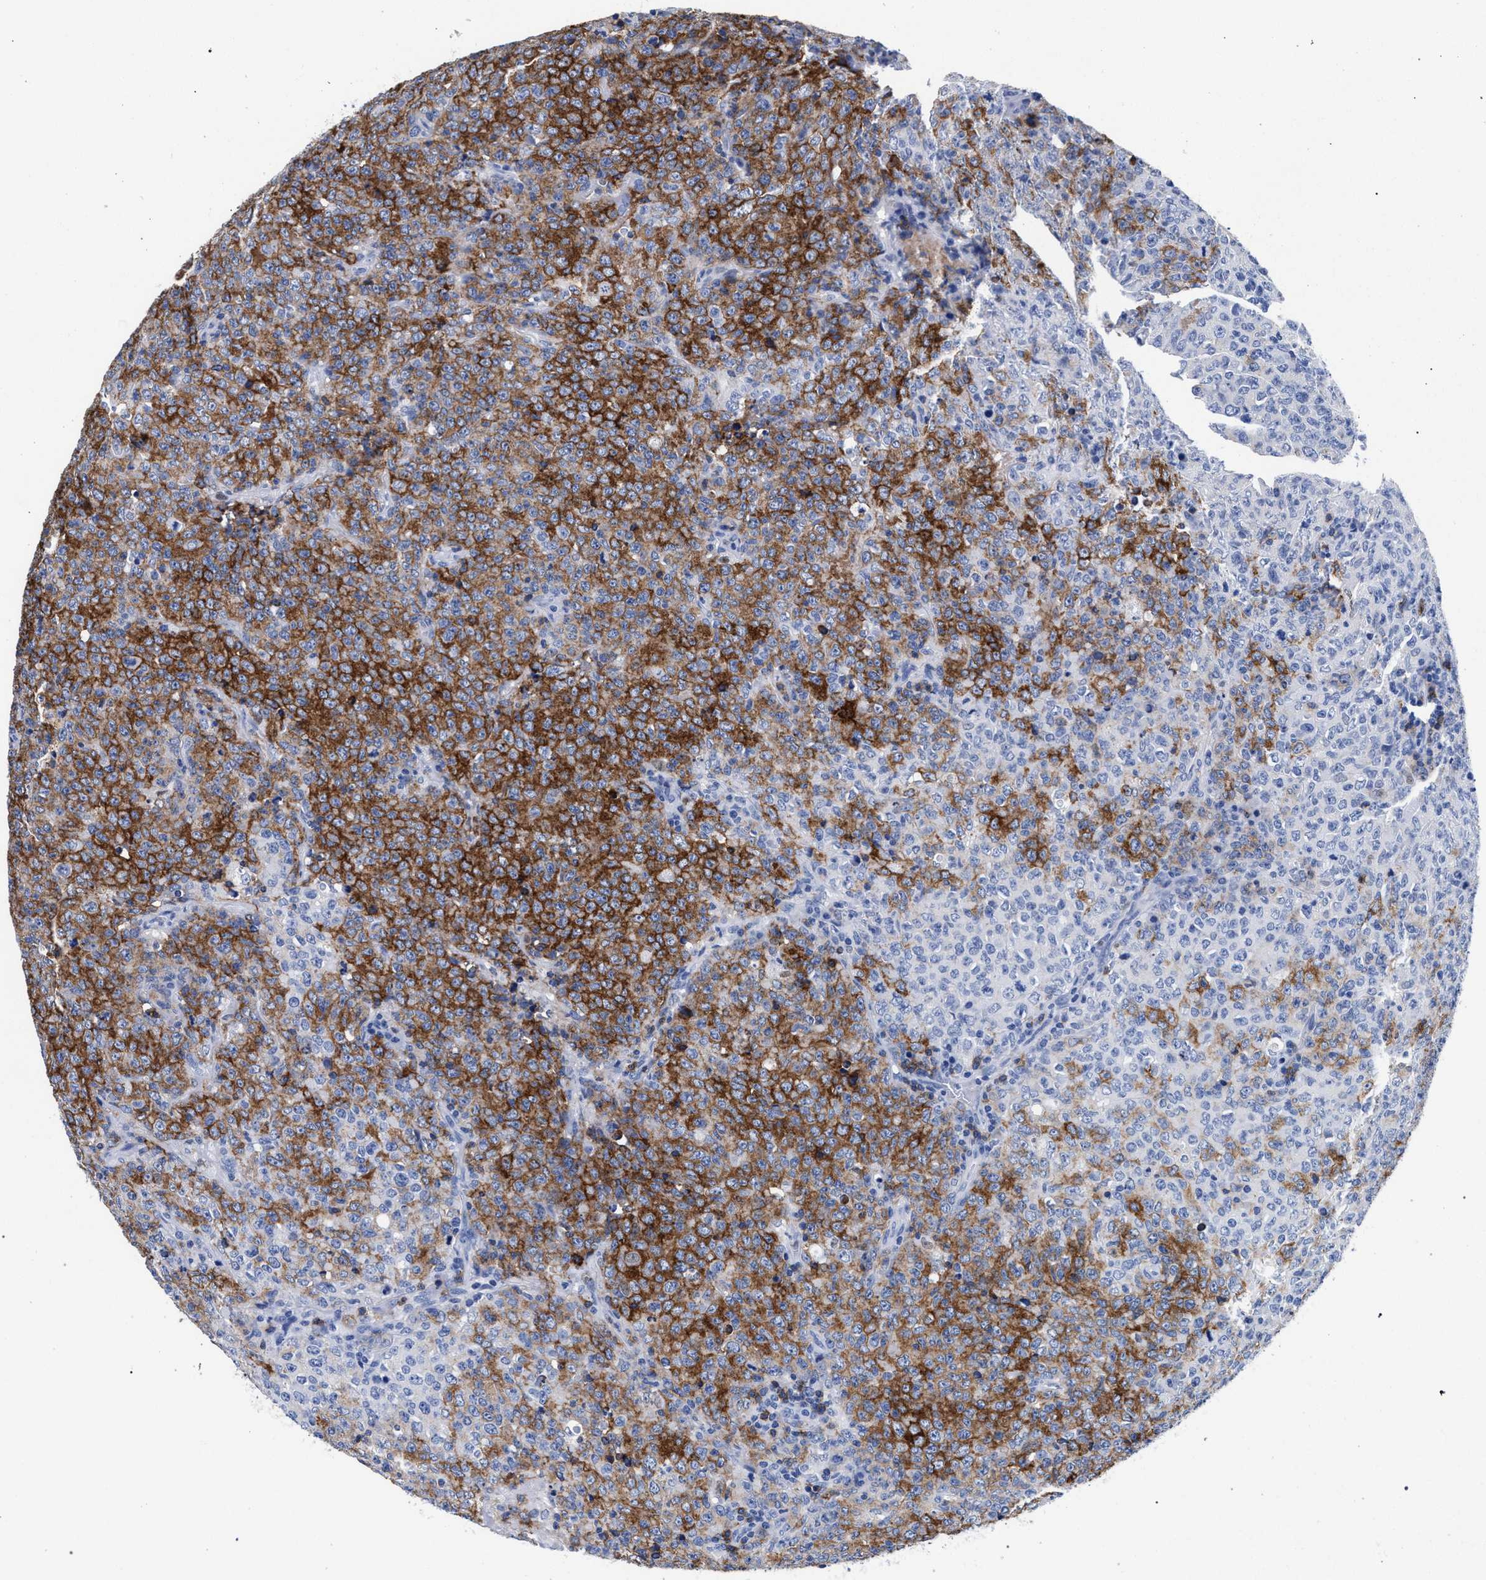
{"staining": {"intensity": "moderate", "quantity": ">75%", "location": "cytoplasmic/membranous"}, "tissue": "lymphoma", "cell_type": "Tumor cells", "image_type": "cancer", "snomed": [{"axis": "morphology", "description": "Malignant lymphoma, non-Hodgkin's type, High grade"}, {"axis": "topography", "description": "Tonsil"}], "caption": "Immunohistochemical staining of lymphoma demonstrates medium levels of moderate cytoplasmic/membranous staining in about >75% of tumor cells.", "gene": "KLRK1", "patient": {"sex": "female", "age": 36}}